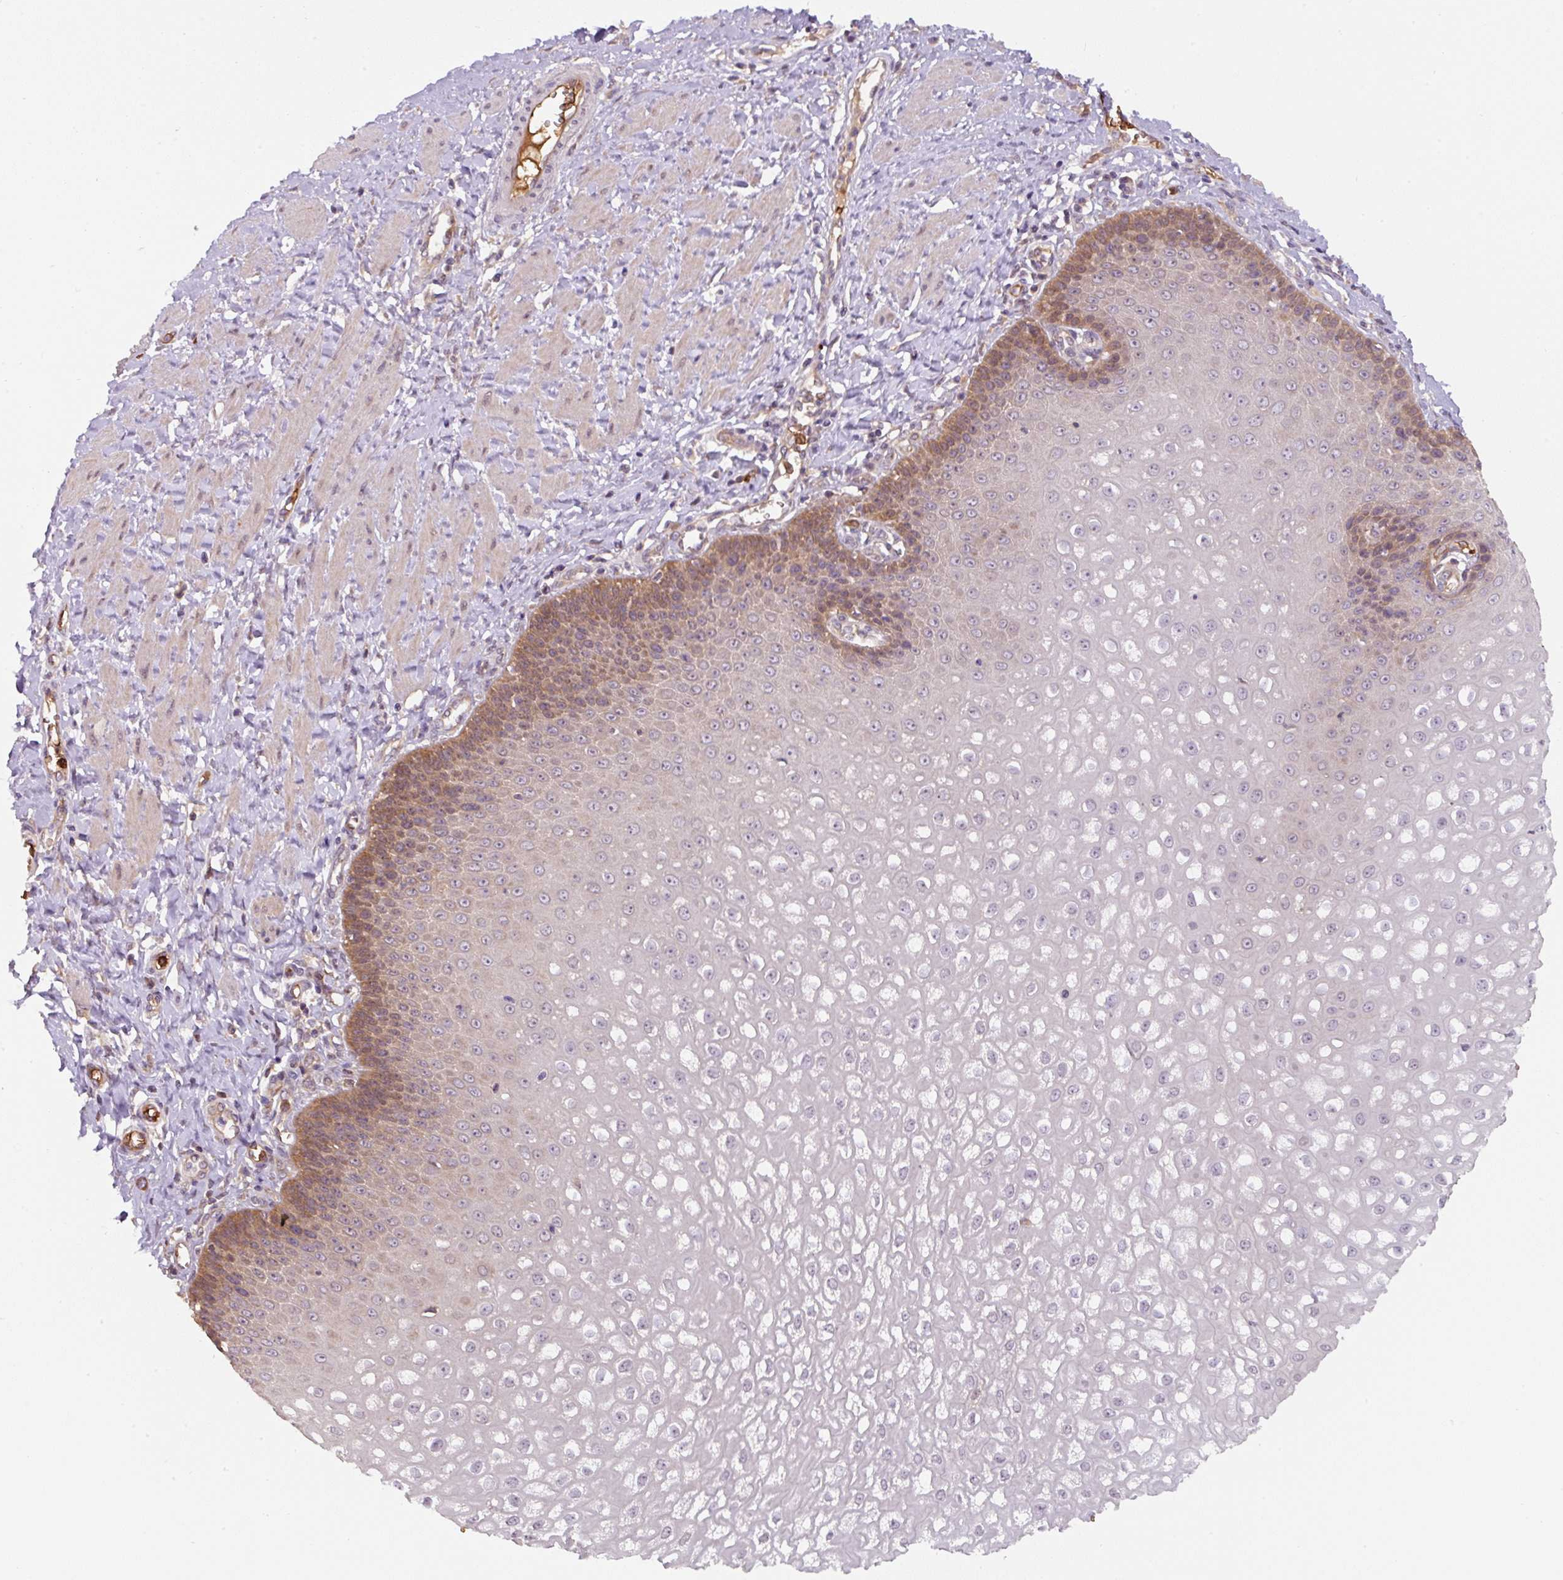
{"staining": {"intensity": "moderate", "quantity": "25%-75%", "location": "cytoplasmic/membranous"}, "tissue": "esophagus", "cell_type": "Squamous epithelial cells", "image_type": "normal", "snomed": [{"axis": "morphology", "description": "Normal tissue, NOS"}, {"axis": "topography", "description": "Esophagus"}], "caption": "Protein positivity by IHC exhibits moderate cytoplasmic/membranous positivity in approximately 25%-75% of squamous epithelial cells in benign esophagus. The staining was performed using DAB (3,3'-diaminobenzidine), with brown indicating positive protein expression. Nuclei are stained blue with hematoxylin.", "gene": "ST13", "patient": {"sex": "male", "age": 67}}